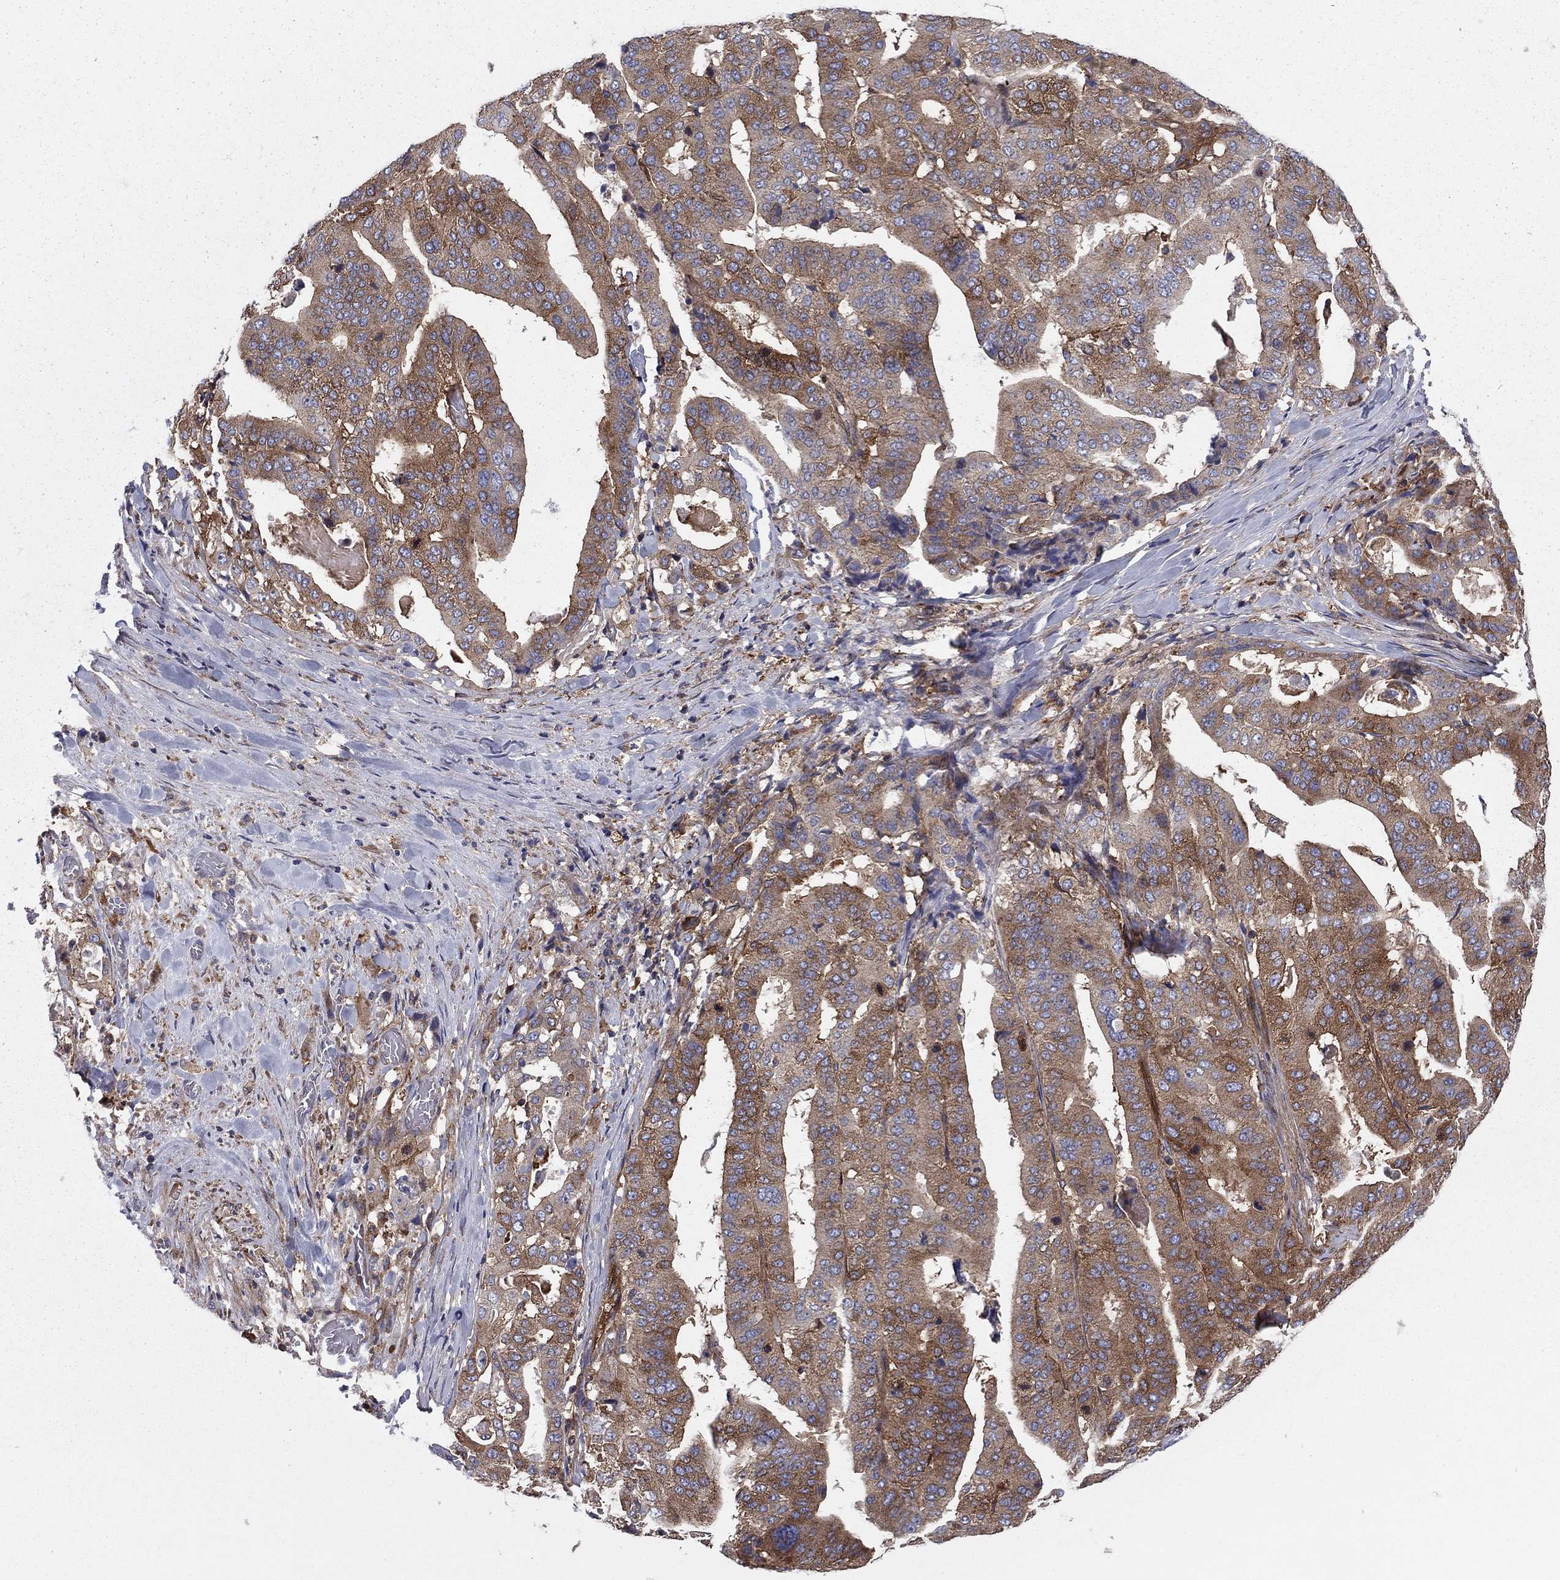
{"staining": {"intensity": "moderate", "quantity": ">75%", "location": "cytoplasmic/membranous"}, "tissue": "stomach cancer", "cell_type": "Tumor cells", "image_type": "cancer", "snomed": [{"axis": "morphology", "description": "Adenocarcinoma, NOS"}, {"axis": "topography", "description": "Stomach"}], "caption": "Immunohistochemistry (IHC) micrograph of human stomach adenocarcinoma stained for a protein (brown), which reveals medium levels of moderate cytoplasmic/membranous positivity in about >75% of tumor cells.", "gene": "EHBP1L1", "patient": {"sex": "male", "age": 48}}